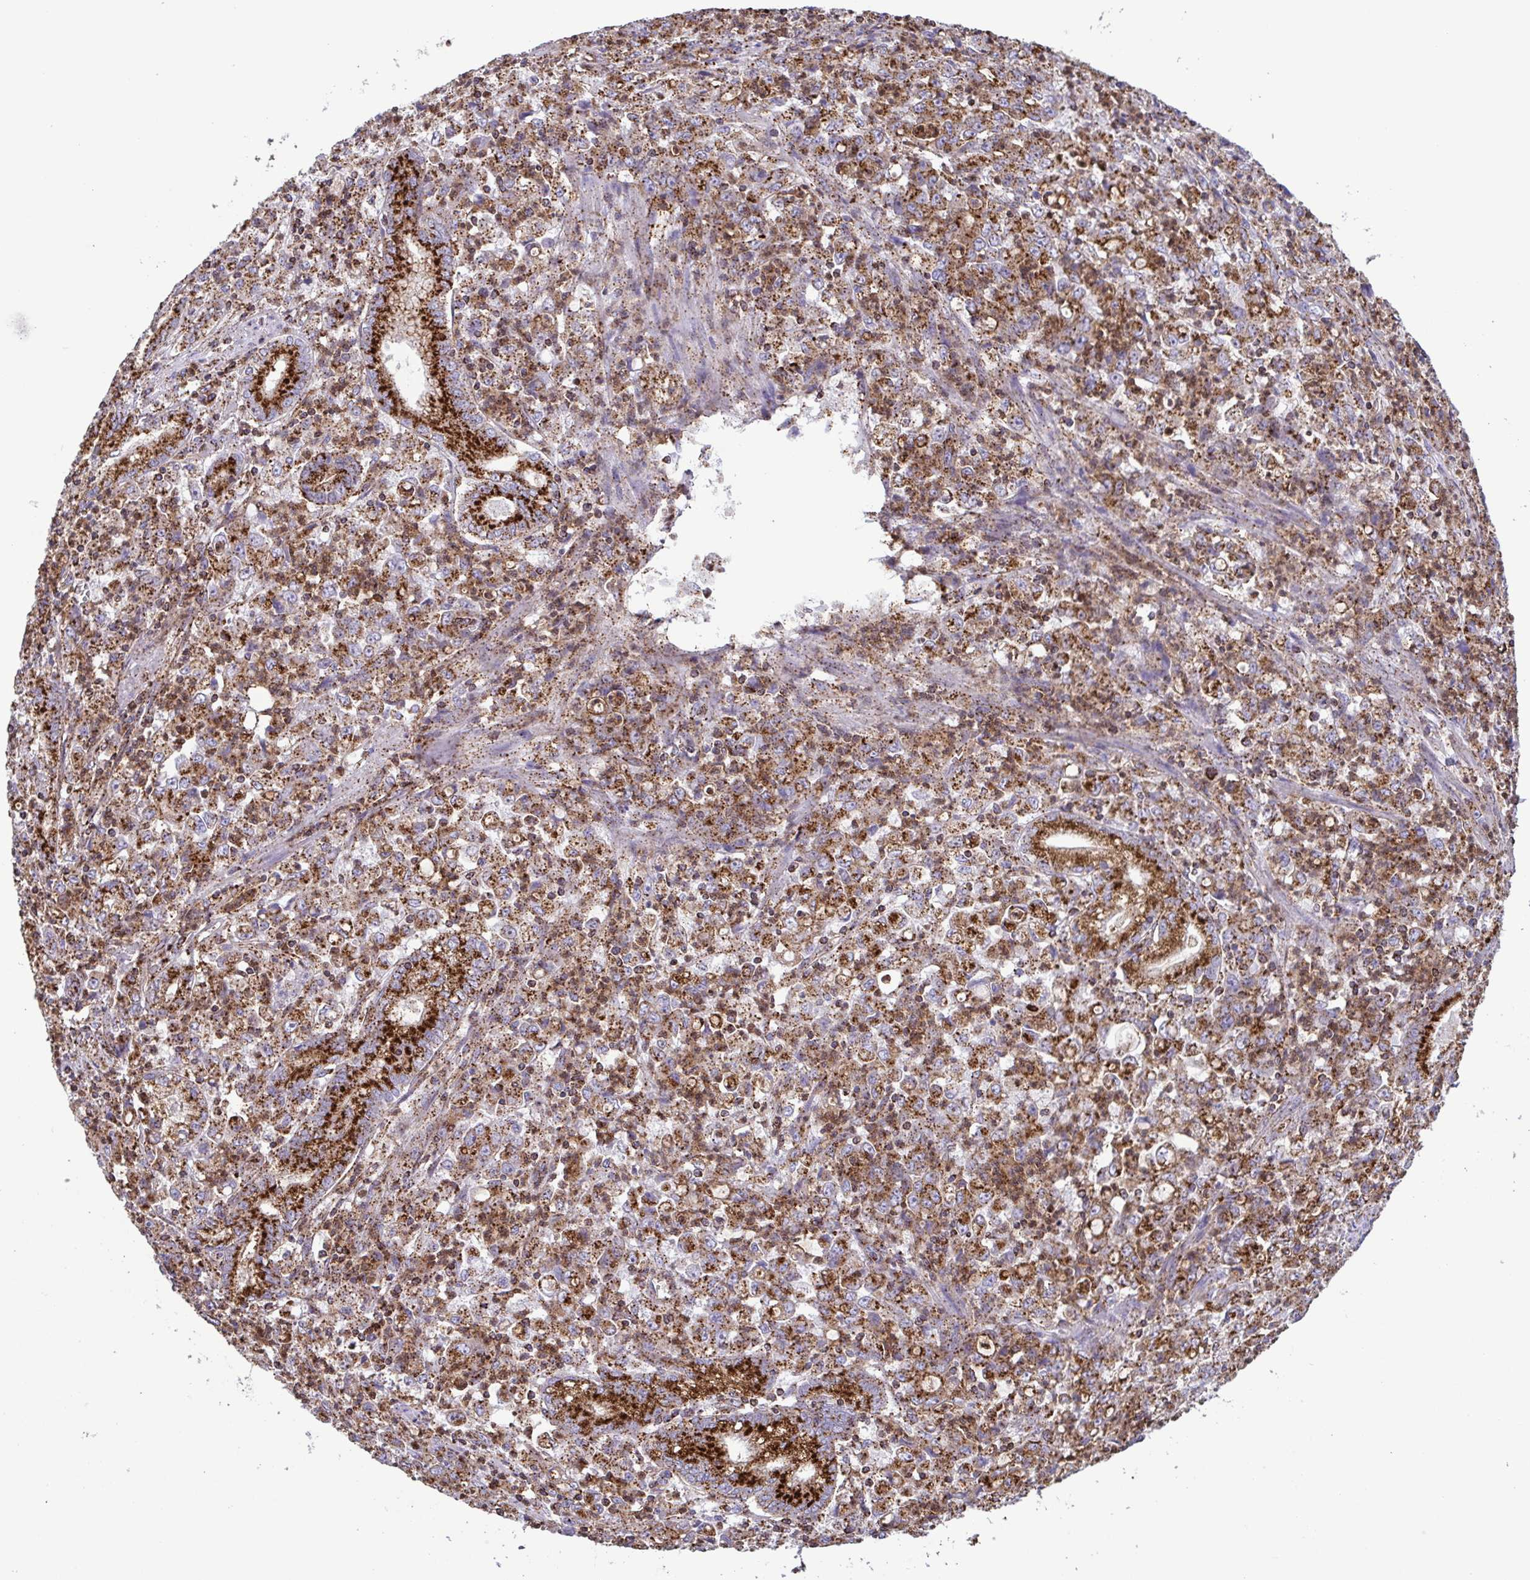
{"staining": {"intensity": "moderate", "quantity": ">75%", "location": "cytoplasmic/membranous"}, "tissue": "stomach cancer", "cell_type": "Tumor cells", "image_type": "cancer", "snomed": [{"axis": "morphology", "description": "Adenocarcinoma, NOS"}, {"axis": "topography", "description": "Stomach, lower"}], "caption": "Human stomach cancer stained with a protein marker reveals moderate staining in tumor cells.", "gene": "CHMP1B", "patient": {"sex": "female", "age": 71}}